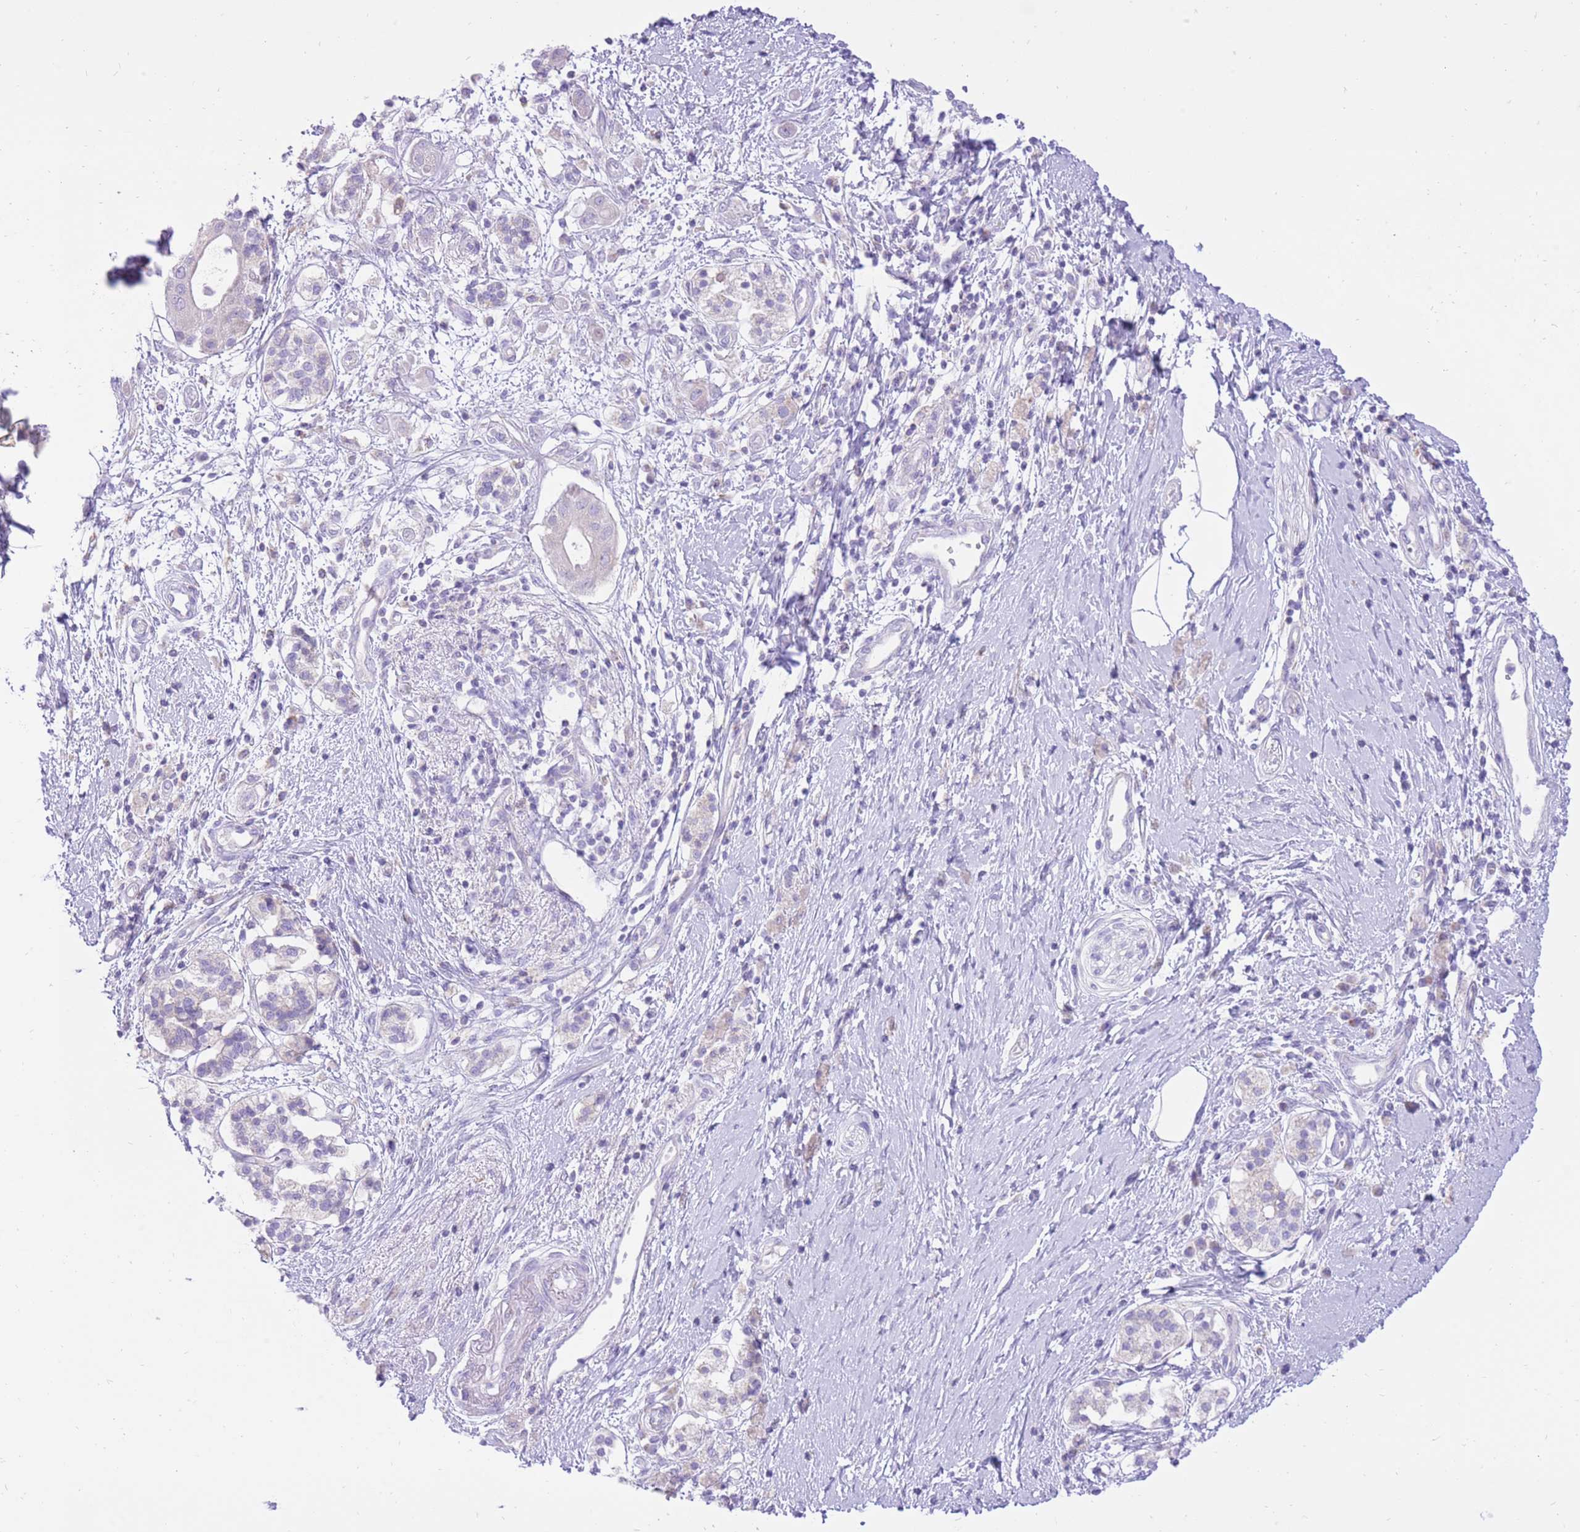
{"staining": {"intensity": "negative", "quantity": "none", "location": "none"}, "tissue": "pancreatic cancer", "cell_type": "Tumor cells", "image_type": "cancer", "snomed": [{"axis": "morphology", "description": "Adenocarcinoma, NOS"}, {"axis": "topography", "description": "Pancreas"}], "caption": "Immunohistochemical staining of pancreatic cancer displays no significant expression in tumor cells.", "gene": "SLC4A4", "patient": {"sex": "male", "age": 68}}